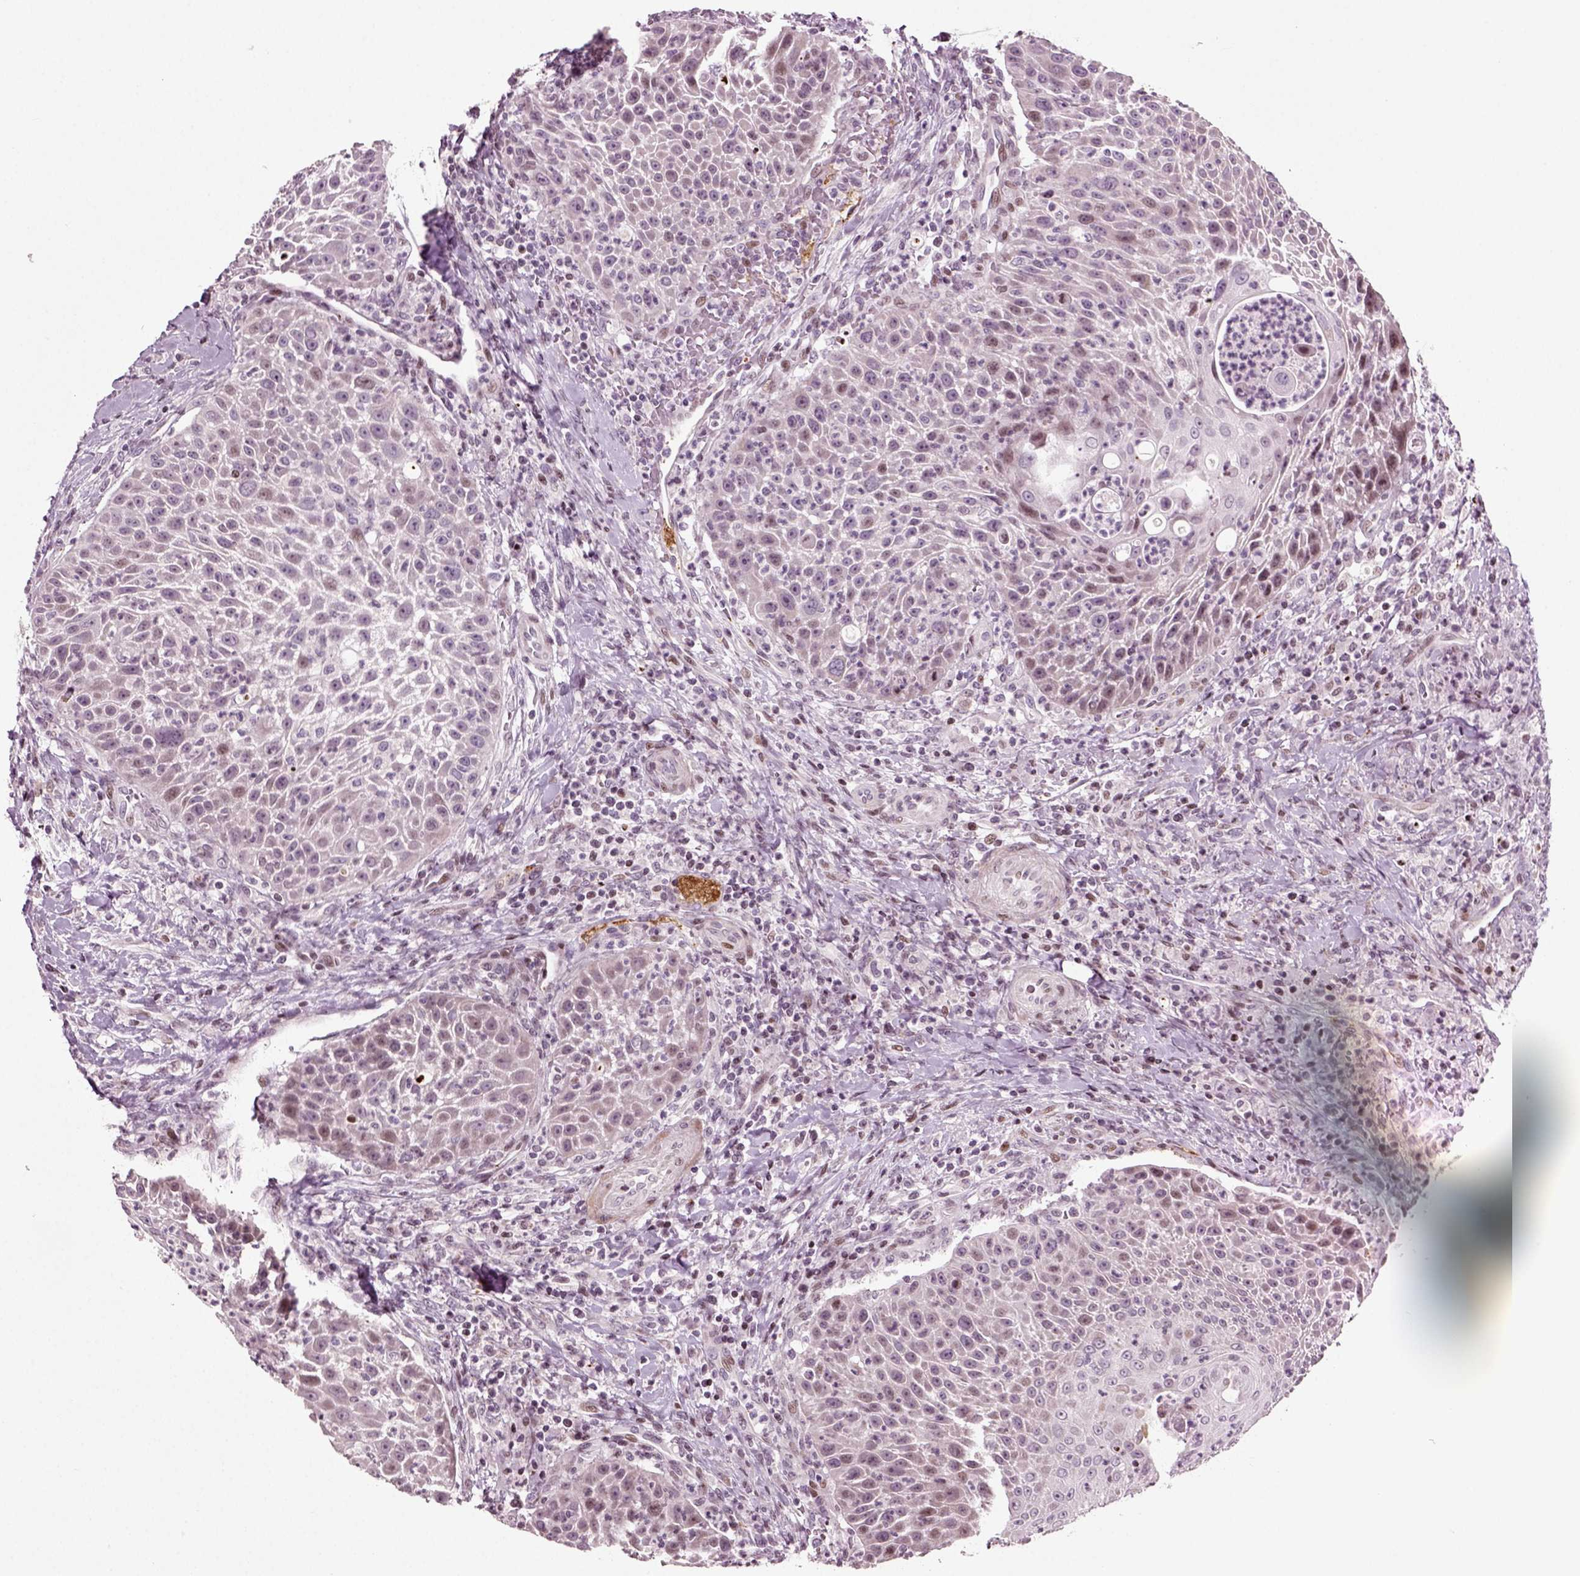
{"staining": {"intensity": "weak", "quantity": "<25%", "location": "nuclear"}, "tissue": "head and neck cancer", "cell_type": "Tumor cells", "image_type": "cancer", "snomed": [{"axis": "morphology", "description": "Squamous cell carcinoma, NOS"}, {"axis": "topography", "description": "Head-Neck"}], "caption": "High magnification brightfield microscopy of head and neck cancer (squamous cell carcinoma) stained with DAB (3,3'-diaminobenzidine) (brown) and counterstained with hematoxylin (blue): tumor cells show no significant positivity. (Stains: DAB (3,3'-diaminobenzidine) IHC with hematoxylin counter stain, Microscopy: brightfield microscopy at high magnification).", "gene": "HEYL", "patient": {"sex": "male", "age": 69}}